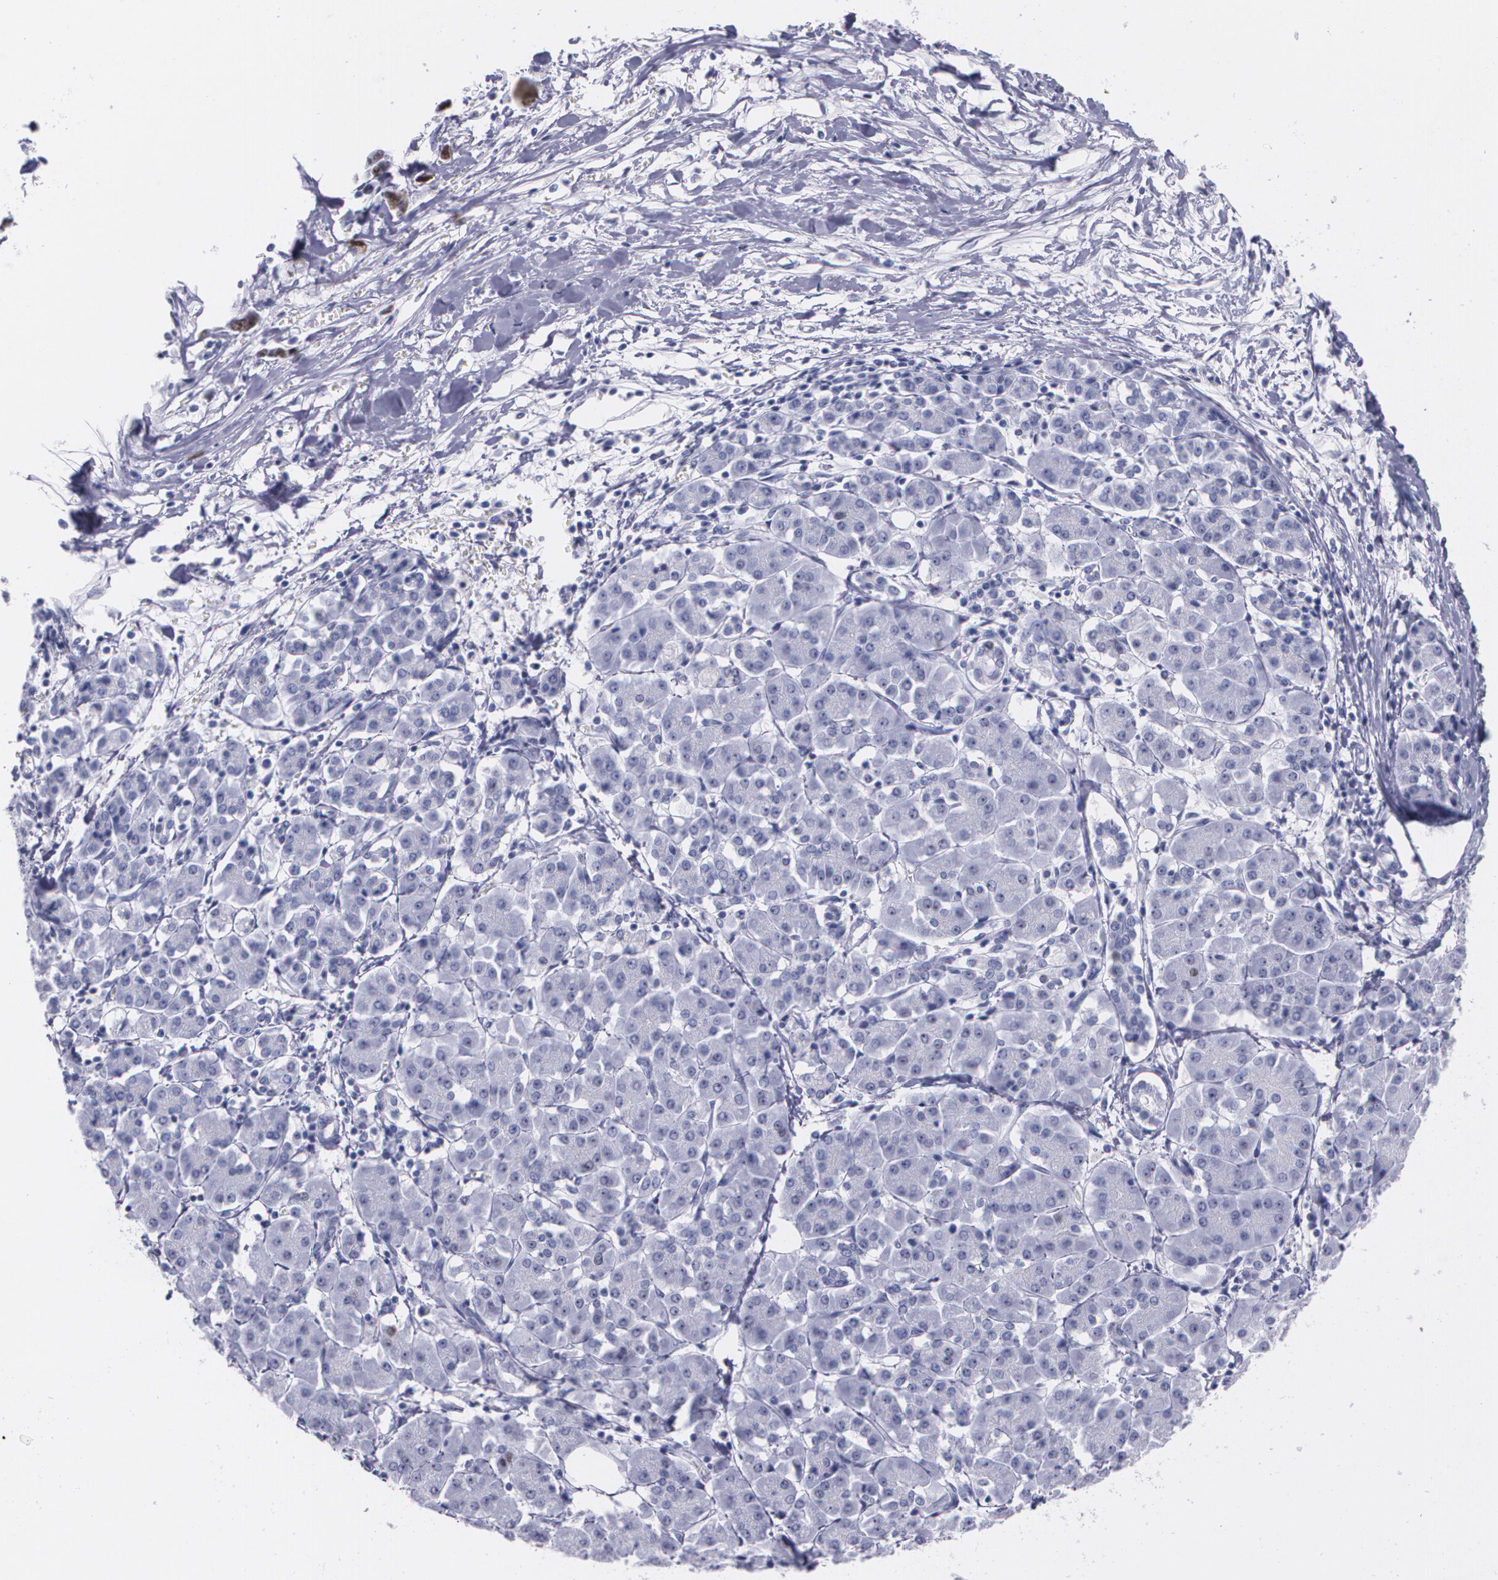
{"staining": {"intensity": "strong", "quantity": ">75%", "location": "nuclear"}, "tissue": "pancreatic cancer", "cell_type": "Tumor cells", "image_type": "cancer", "snomed": [{"axis": "morphology", "description": "Adenocarcinoma, NOS"}, {"axis": "topography", "description": "Pancreas"}], "caption": "Adenocarcinoma (pancreatic) tissue shows strong nuclear staining in approximately >75% of tumor cells, visualized by immunohistochemistry.", "gene": "TP53", "patient": {"sex": "female", "age": 57}}